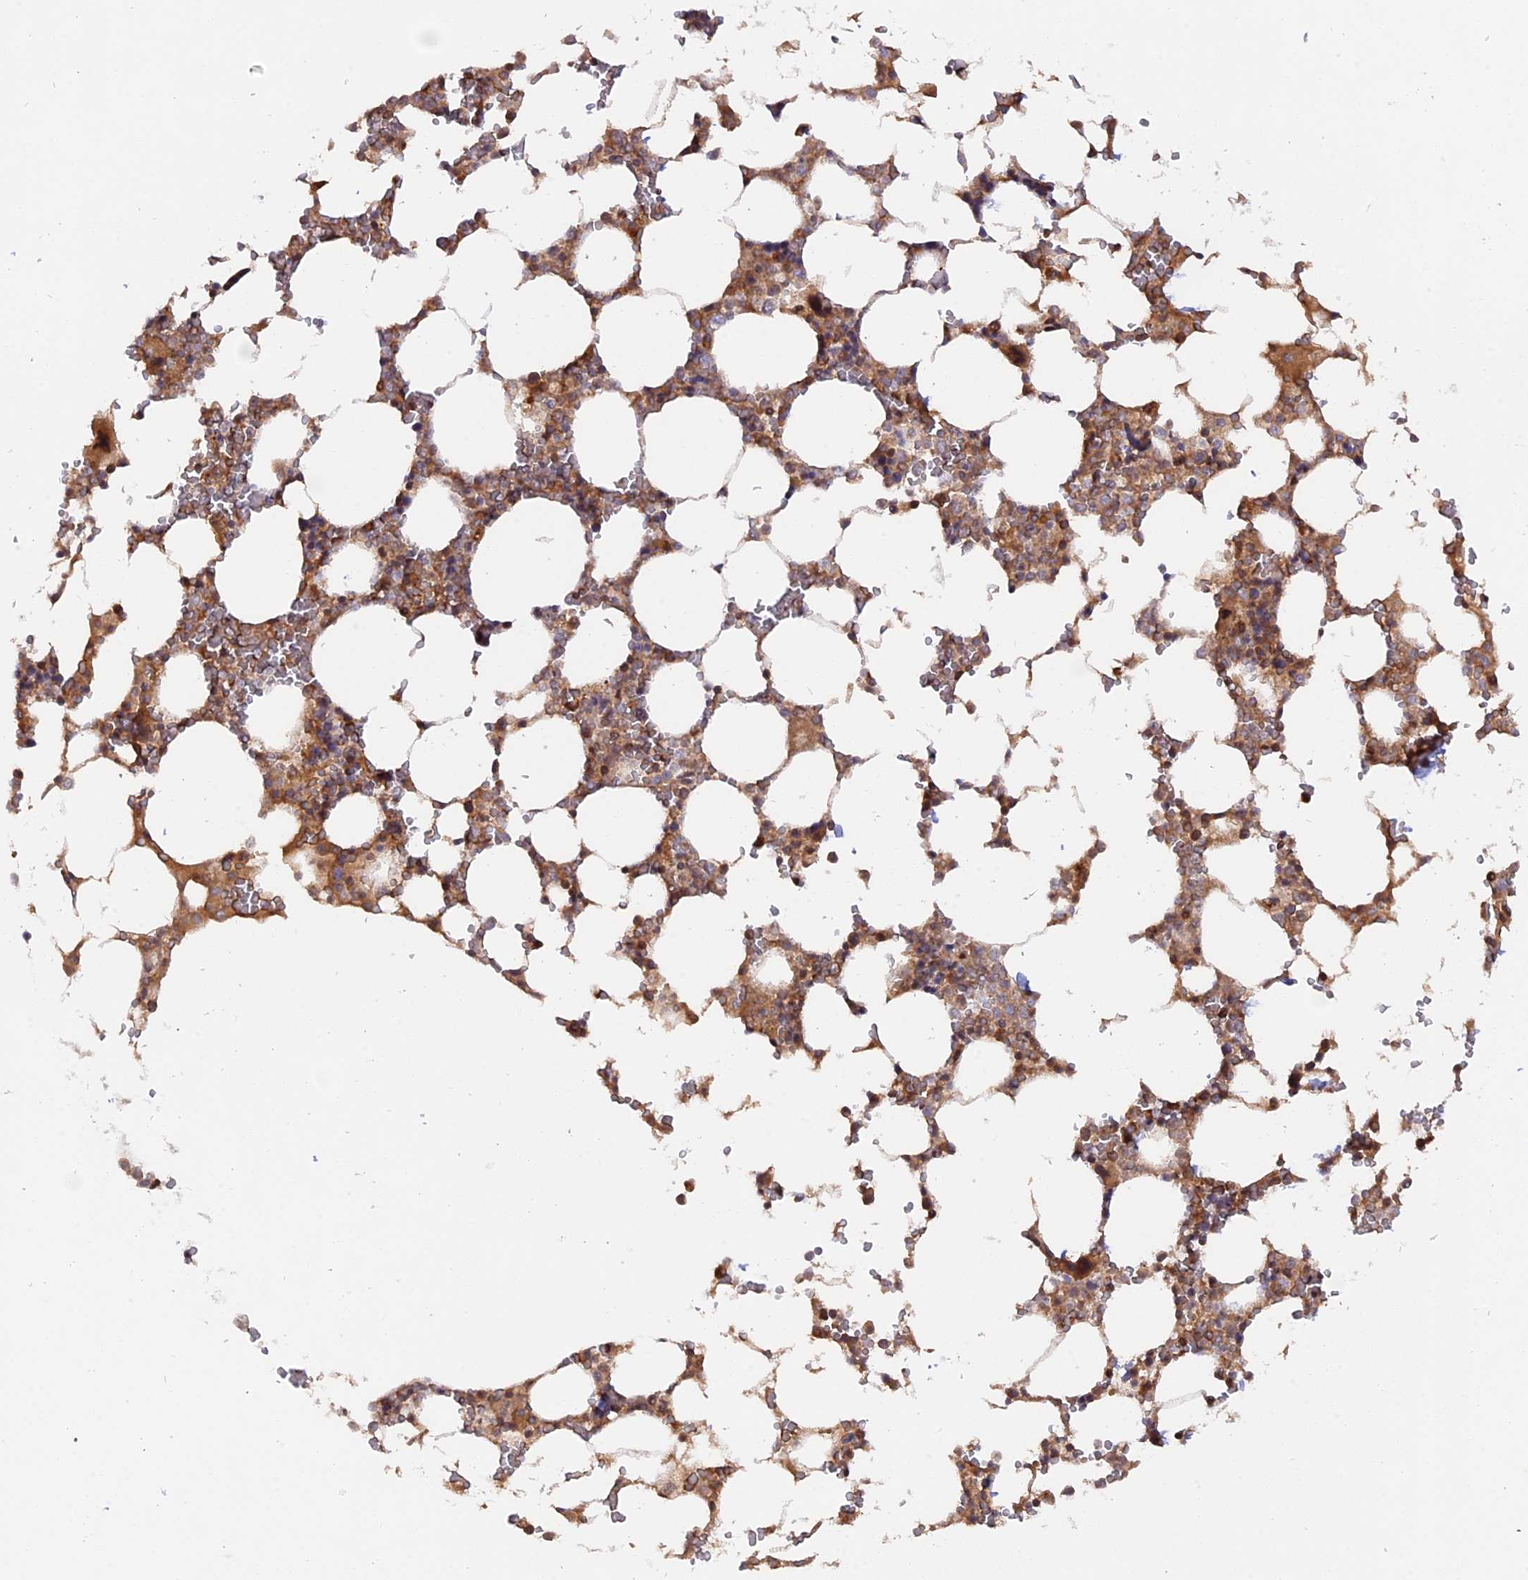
{"staining": {"intensity": "weak", "quantity": "<25%", "location": "cytoplasmic/membranous"}, "tissue": "bone marrow", "cell_type": "Hematopoietic cells", "image_type": "normal", "snomed": [{"axis": "morphology", "description": "Normal tissue, NOS"}, {"axis": "topography", "description": "Bone marrow"}], "caption": "Hematopoietic cells show no significant positivity in unremarkable bone marrow.", "gene": "MPV17L", "patient": {"sex": "male", "age": 64}}